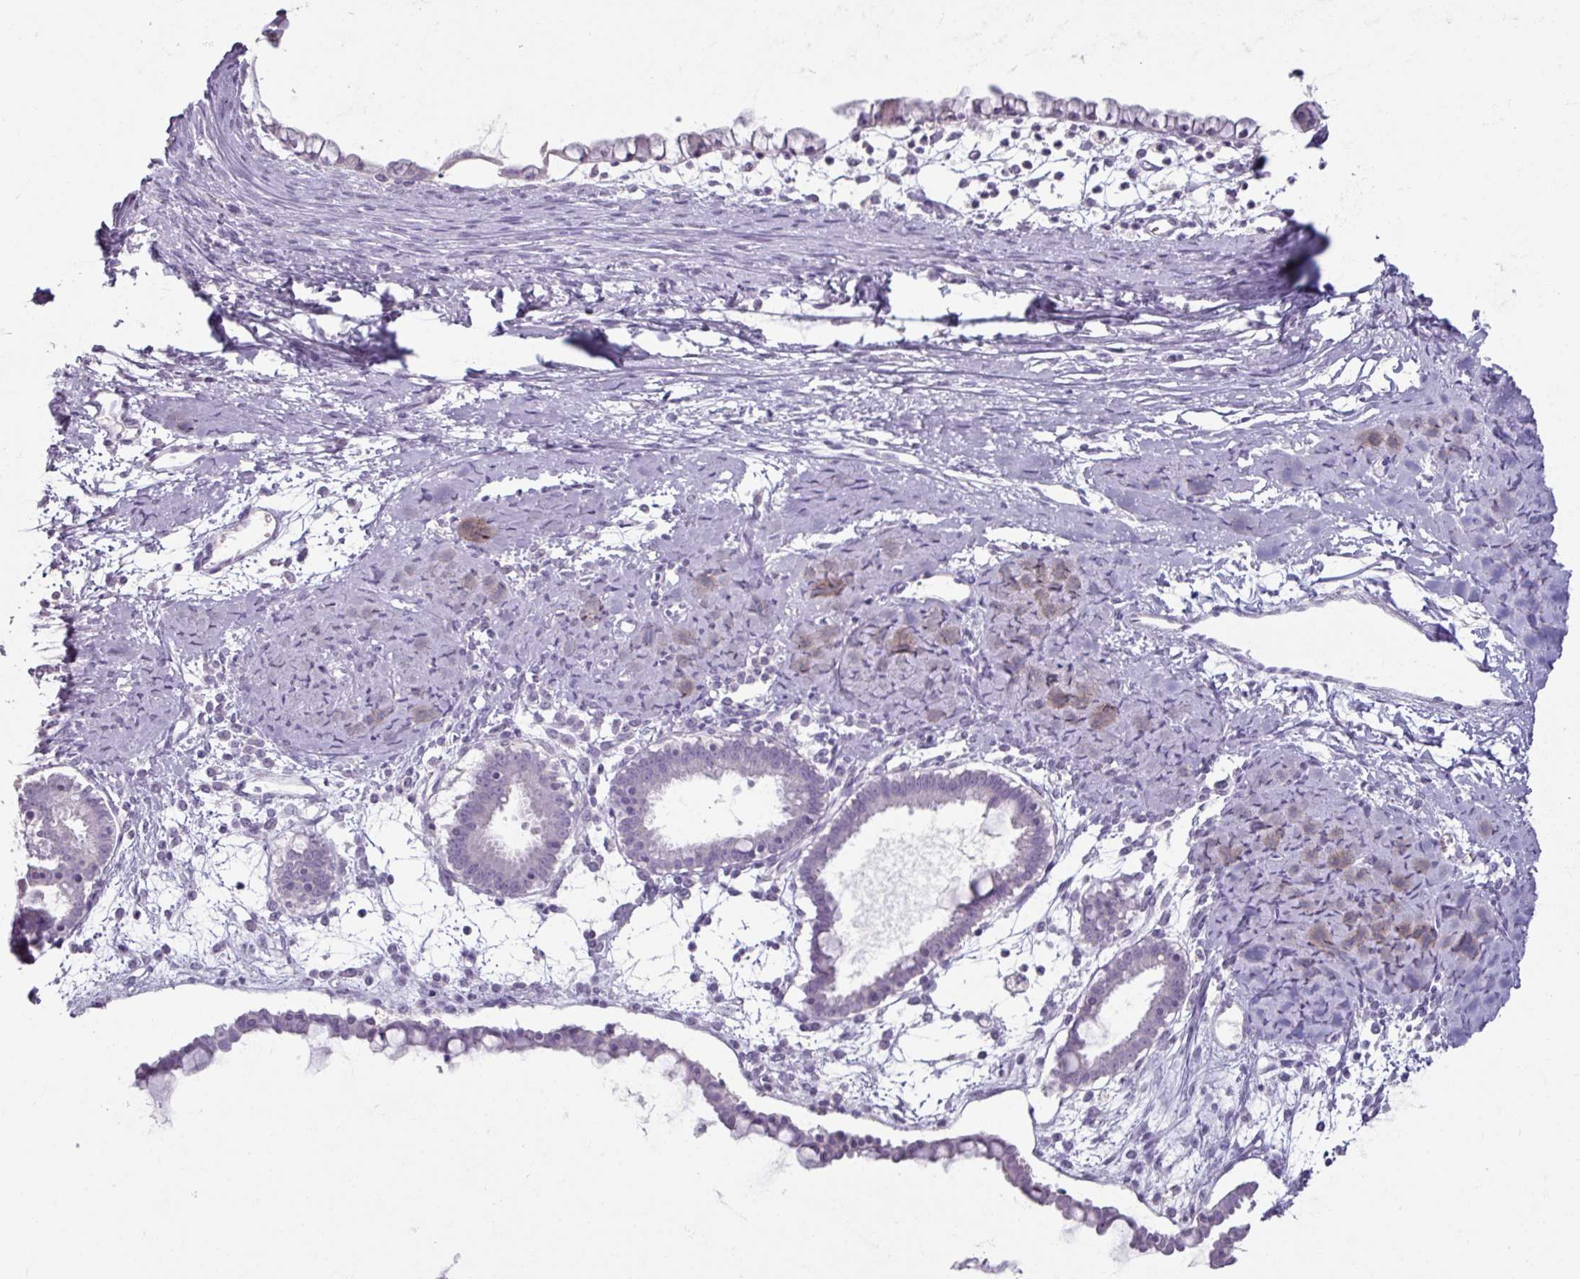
{"staining": {"intensity": "negative", "quantity": "none", "location": "none"}, "tissue": "ovarian cancer", "cell_type": "Tumor cells", "image_type": "cancer", "snomed": [{"axis": "morphology", "description": "Cystadenocarcinoma, mucinous, NOS"}, {"axis": "topography", "description": "Ovary"}], "caption": "This is an immunohistochemistry image of ovarian cancer. There is no expression in tumor cells.", "gene": "SLC27A5", "patient": {"sex": "female", "age": 61}}